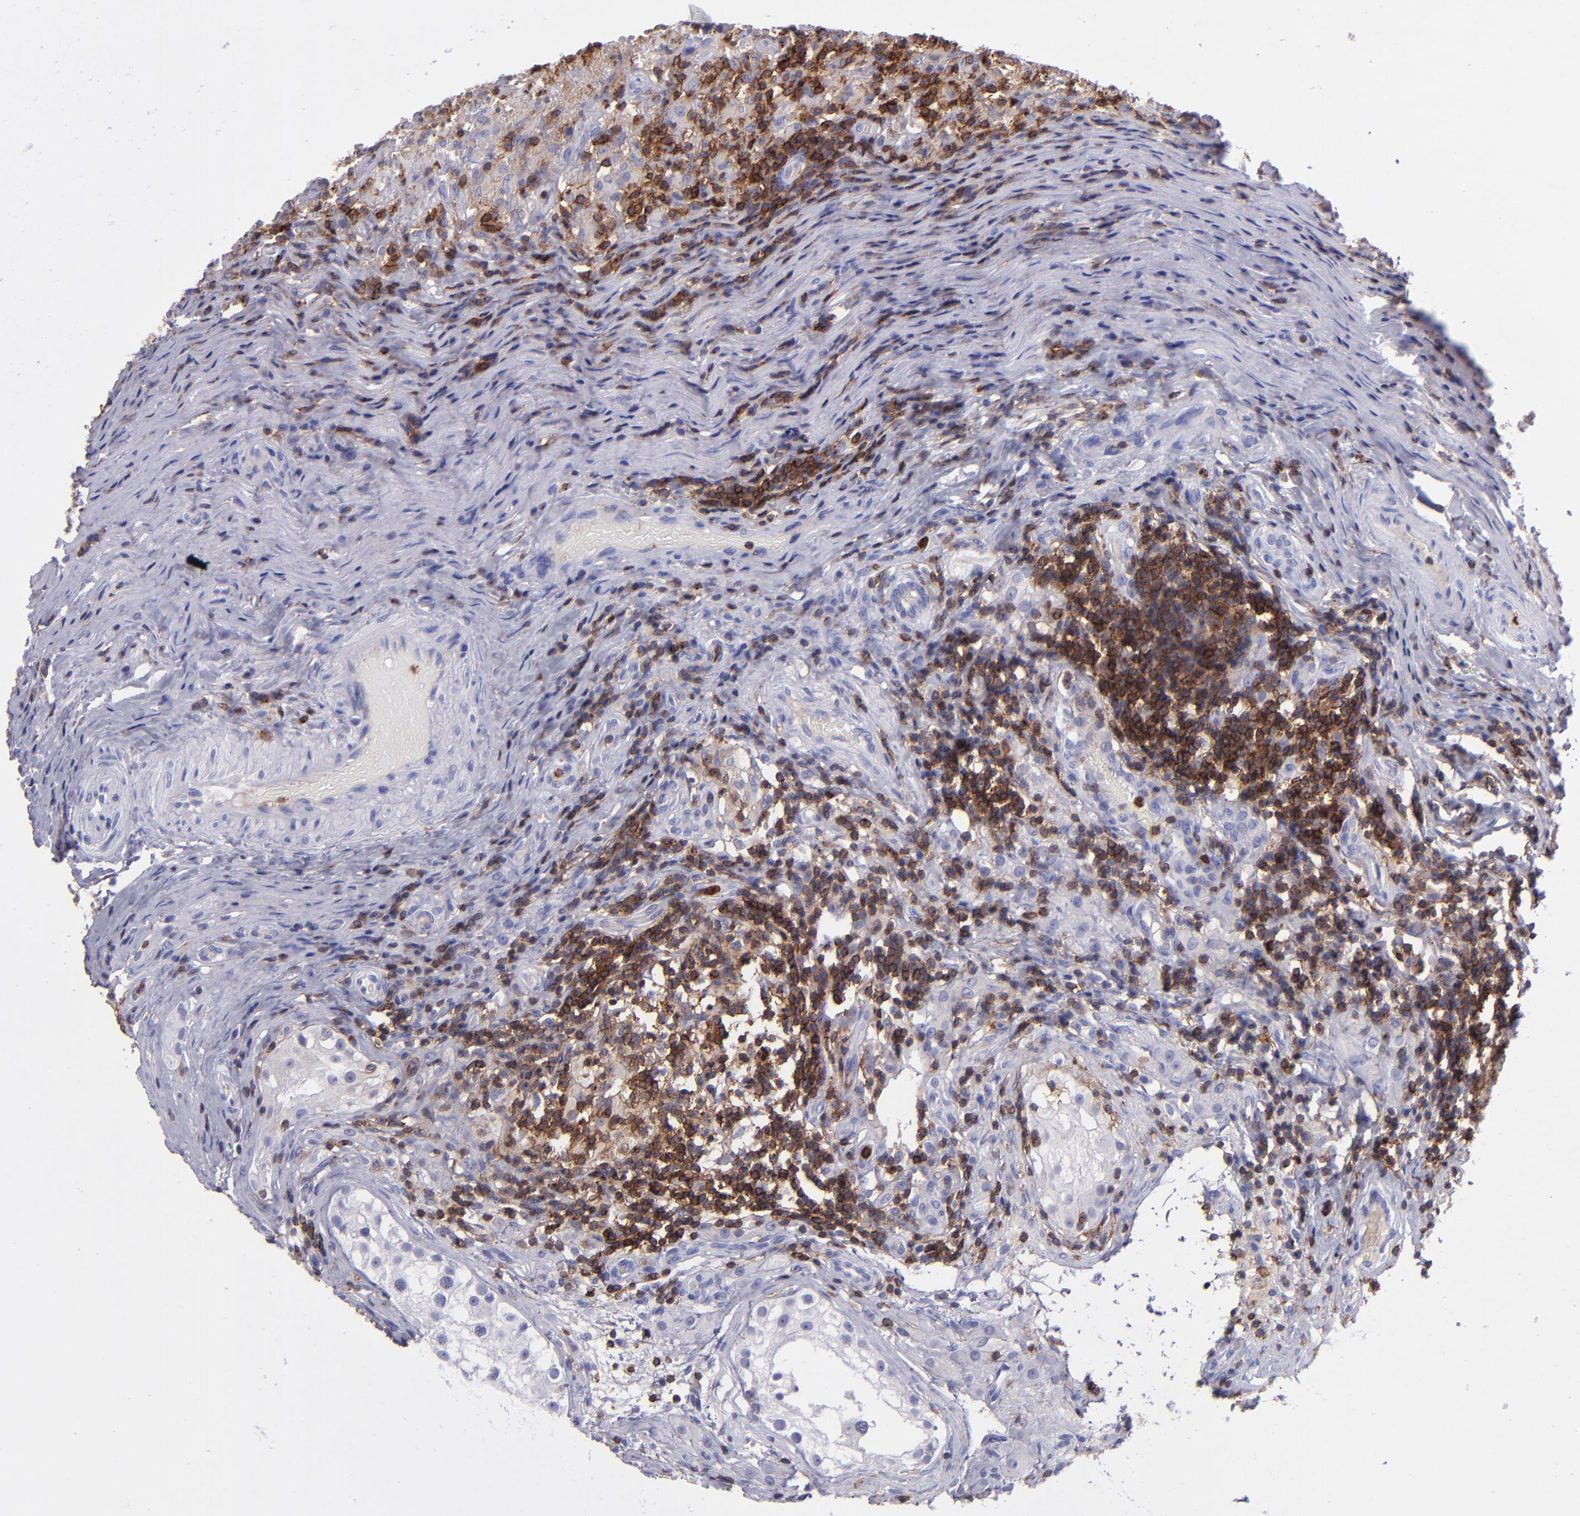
{"staining": {"intensity": "weak", "quantity": "<25%", "location": "cytoplasmic/membranous"}, "tissue": "testis cancer", "cell_type": "Tumor cells", "image_type": "cancer", "snomed": [{"axis": "morphology", "description": "Seminoma, NOS"}, {"axis": "topography", "description": "Testis"}], "caption": "The image demonstrates no staining of tumor cells in testis cancer. (Stains: DAB immunohistochemistry with hematoxylin counter stain, Microscopy: brightfield microscopy at high magnification).", "gene": "ICAM3", "patient": {"sex": "male", "age": 34}}